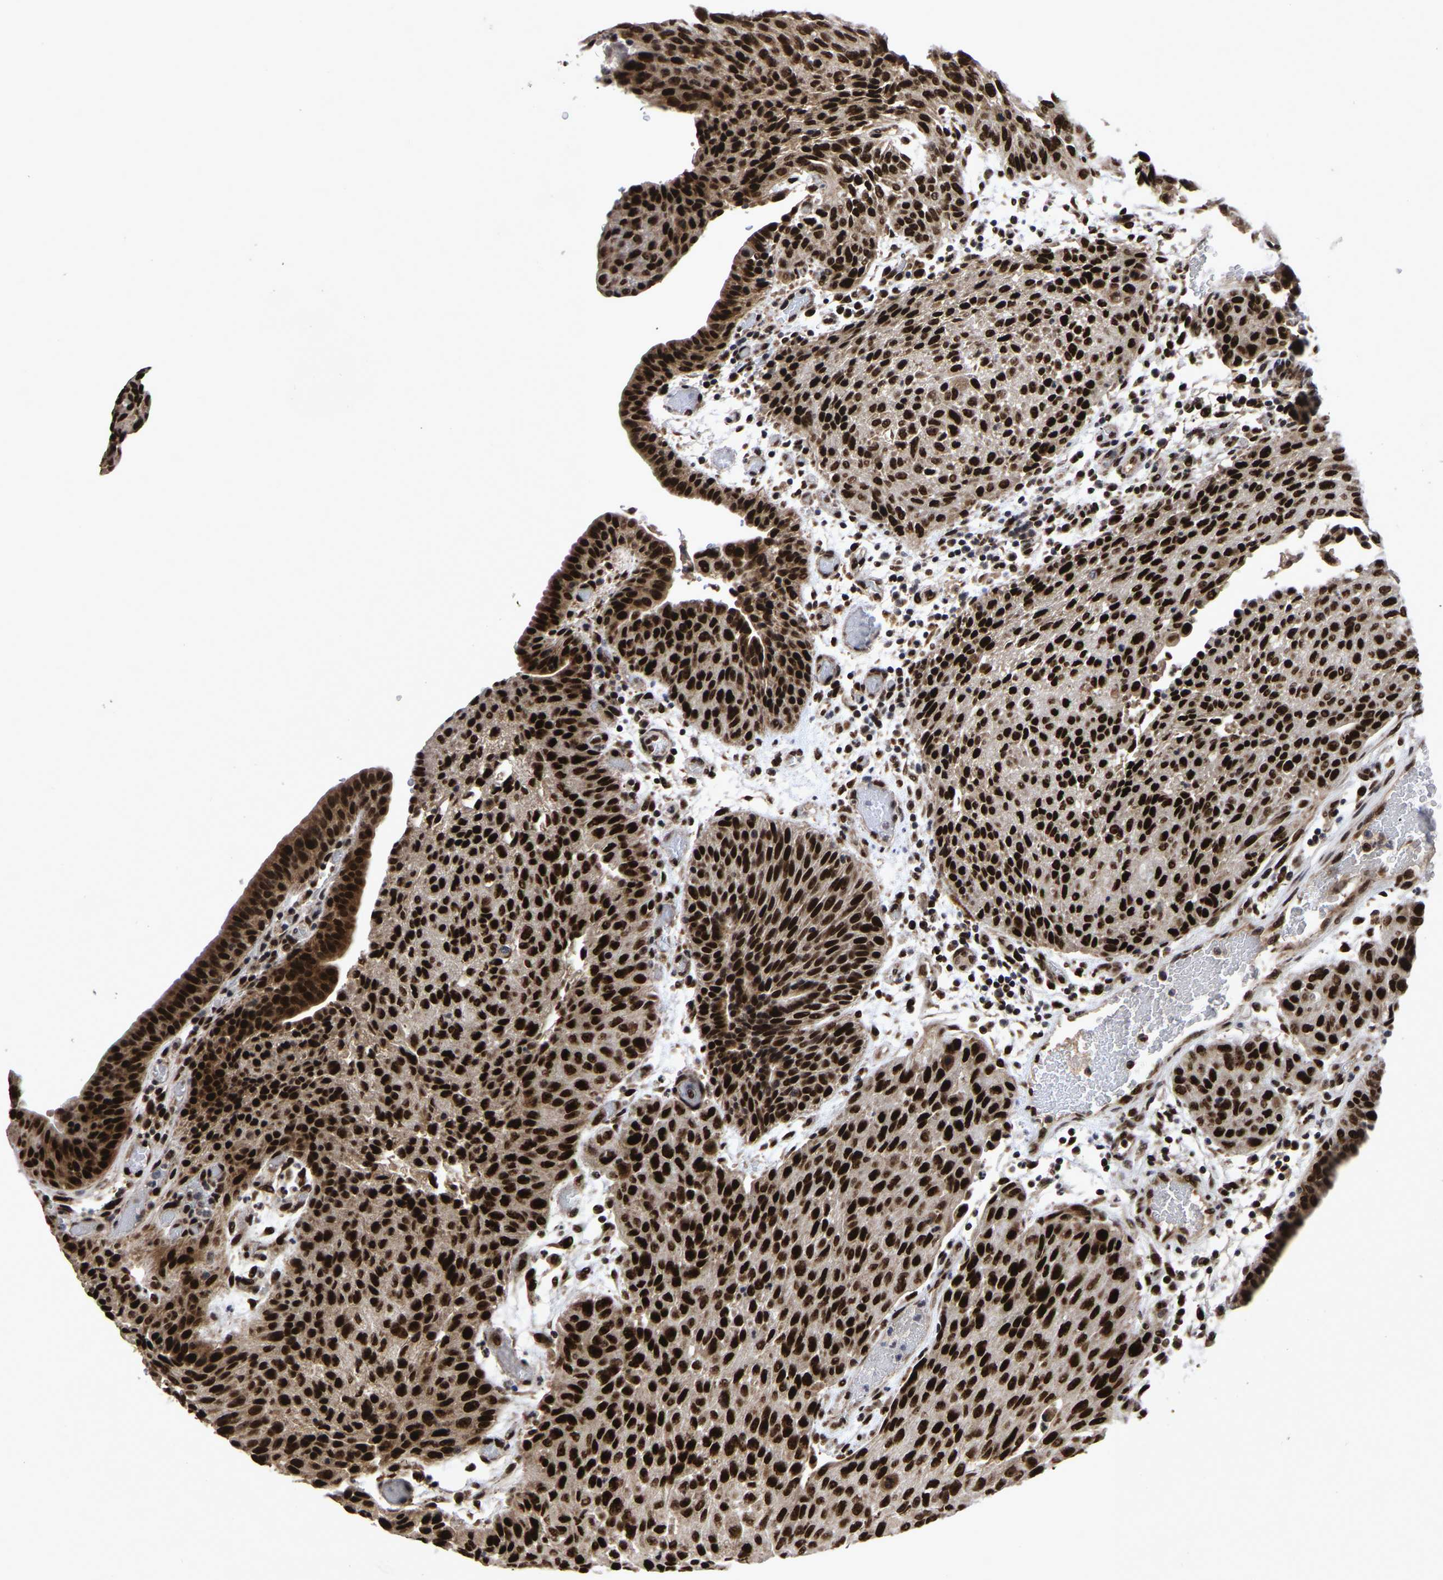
{"staining": {"intensity": "strong", "quantity": ">75%", "location": "cytoplasmic/membranous,nuclear"}, "tissue": "urothelial cancer", "cell_type": "Tumor cells", "image_type": "cancer", "snomed": [{"axis": "morphology", "description": "Urothelial carcinoma, Low grade"}, {"axis": "morphology", "description": "Urothelial carcinoma, High grade"}, {"axis": "topography", "description": "Urinary bladder"}], "caption": "DAB immunohistochemical staining of human urothelial cancer reveals strong cytoplasmic/membranous and nuclear protein expression in about >75% of tumor cells. The staining is performed using DAB brown chromogen to label protein expression. The nuclei are counter-stained blue using hematoxylin.", "gene": "JUNB", "patient": {"sex": "male", "age": 35}}